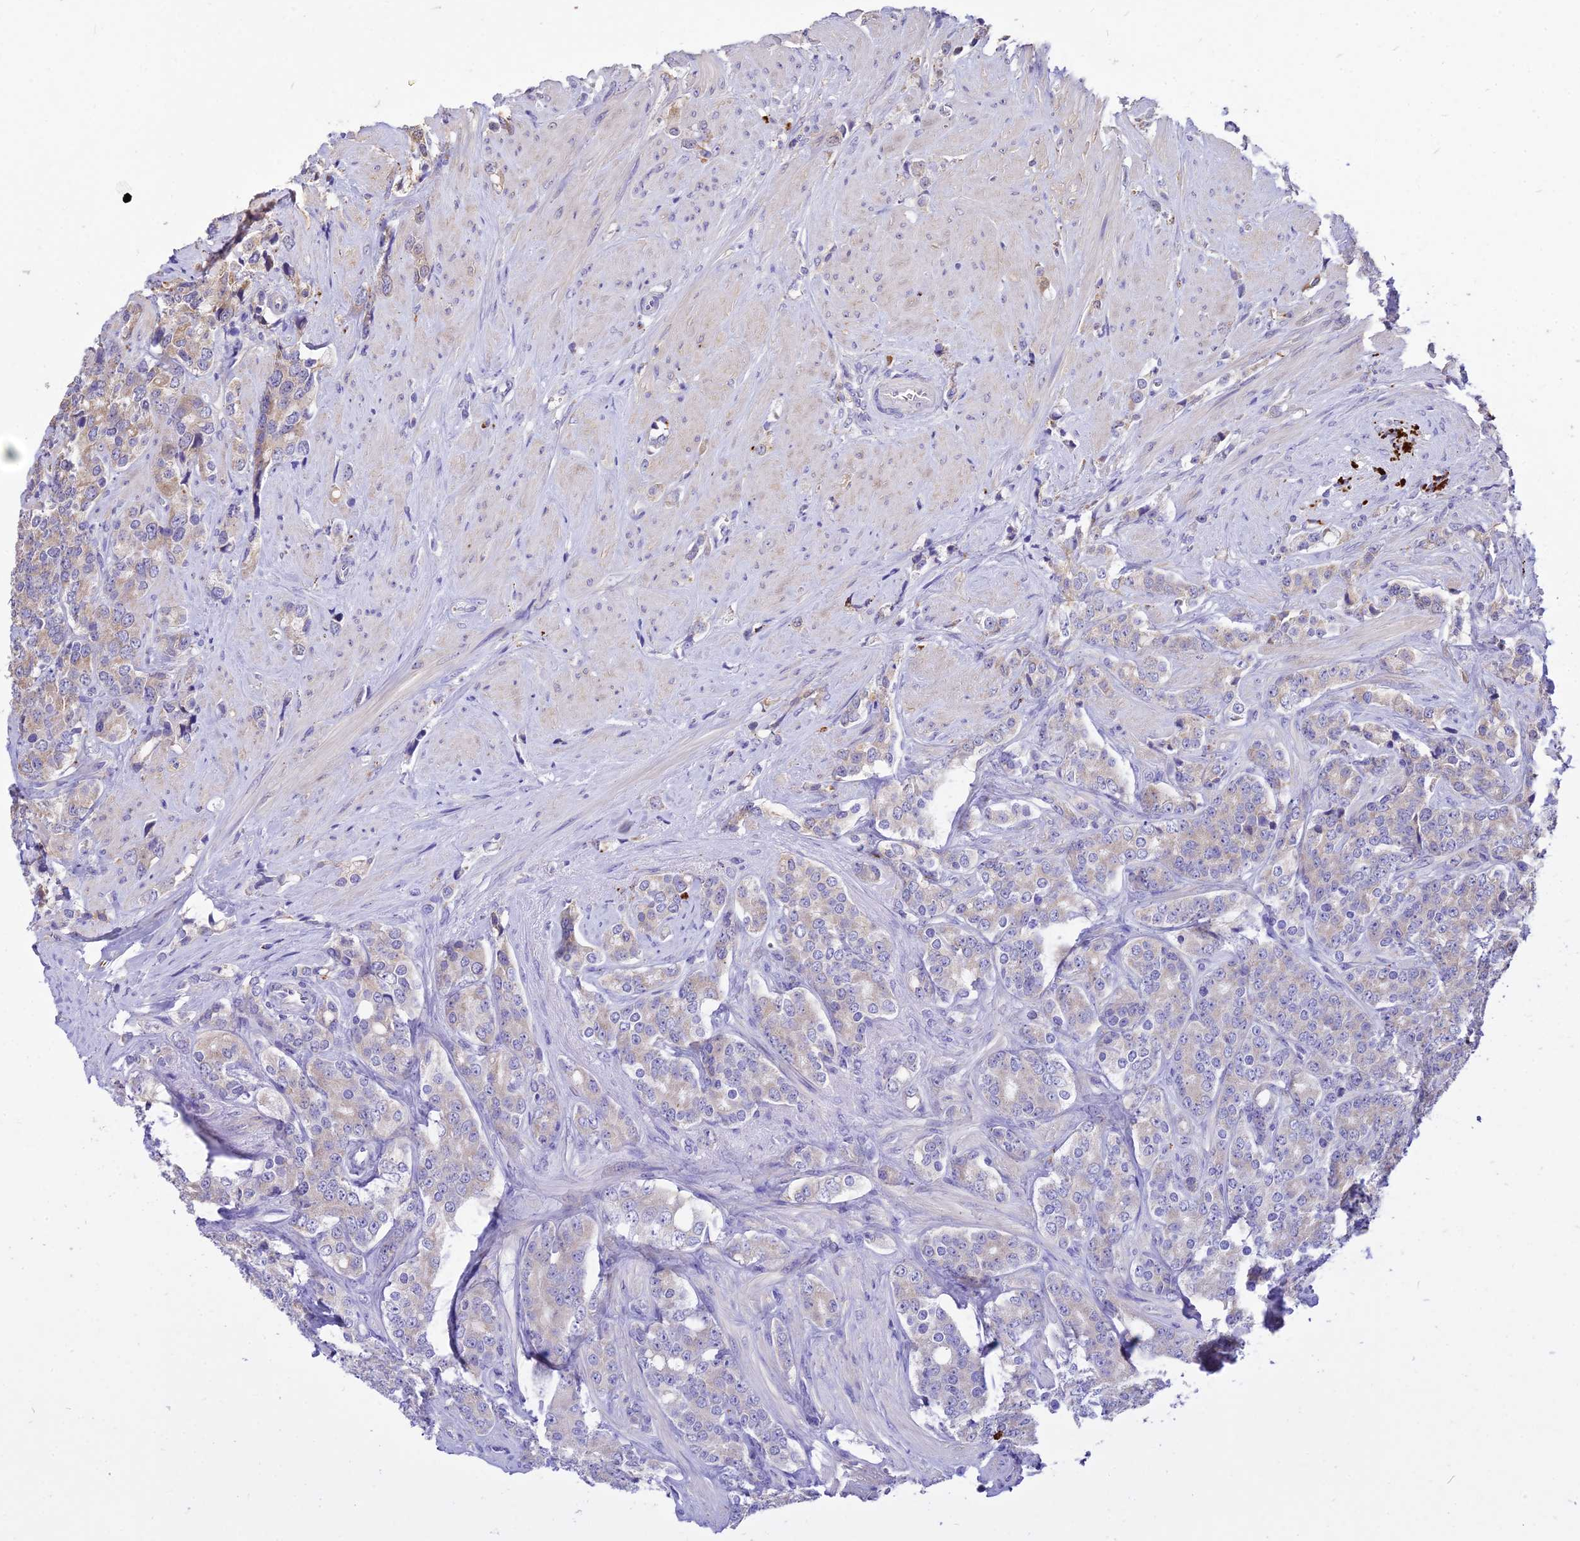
{"staining": {"intensity": "weak", "quantity": "<25%", "location": "cytoplasmic/membranous"}, "tissue": "prostate cancer", "cell_type": "Tumor cells", "image_type": "cancer", "snomed": [{"axis": "morphology", "description": "Adenocarcinoma, High grade"}, {"axis": "topography", "description": "Prostate"}], "caption": "This is a image of IHC staining of prostate cancer, which shows no staining in tumor cells. (DAB IHC visualized using brightfield microscopy, high magnification).", "gene": "SDHD", "patient": {"sex": "male", "age": 62}}